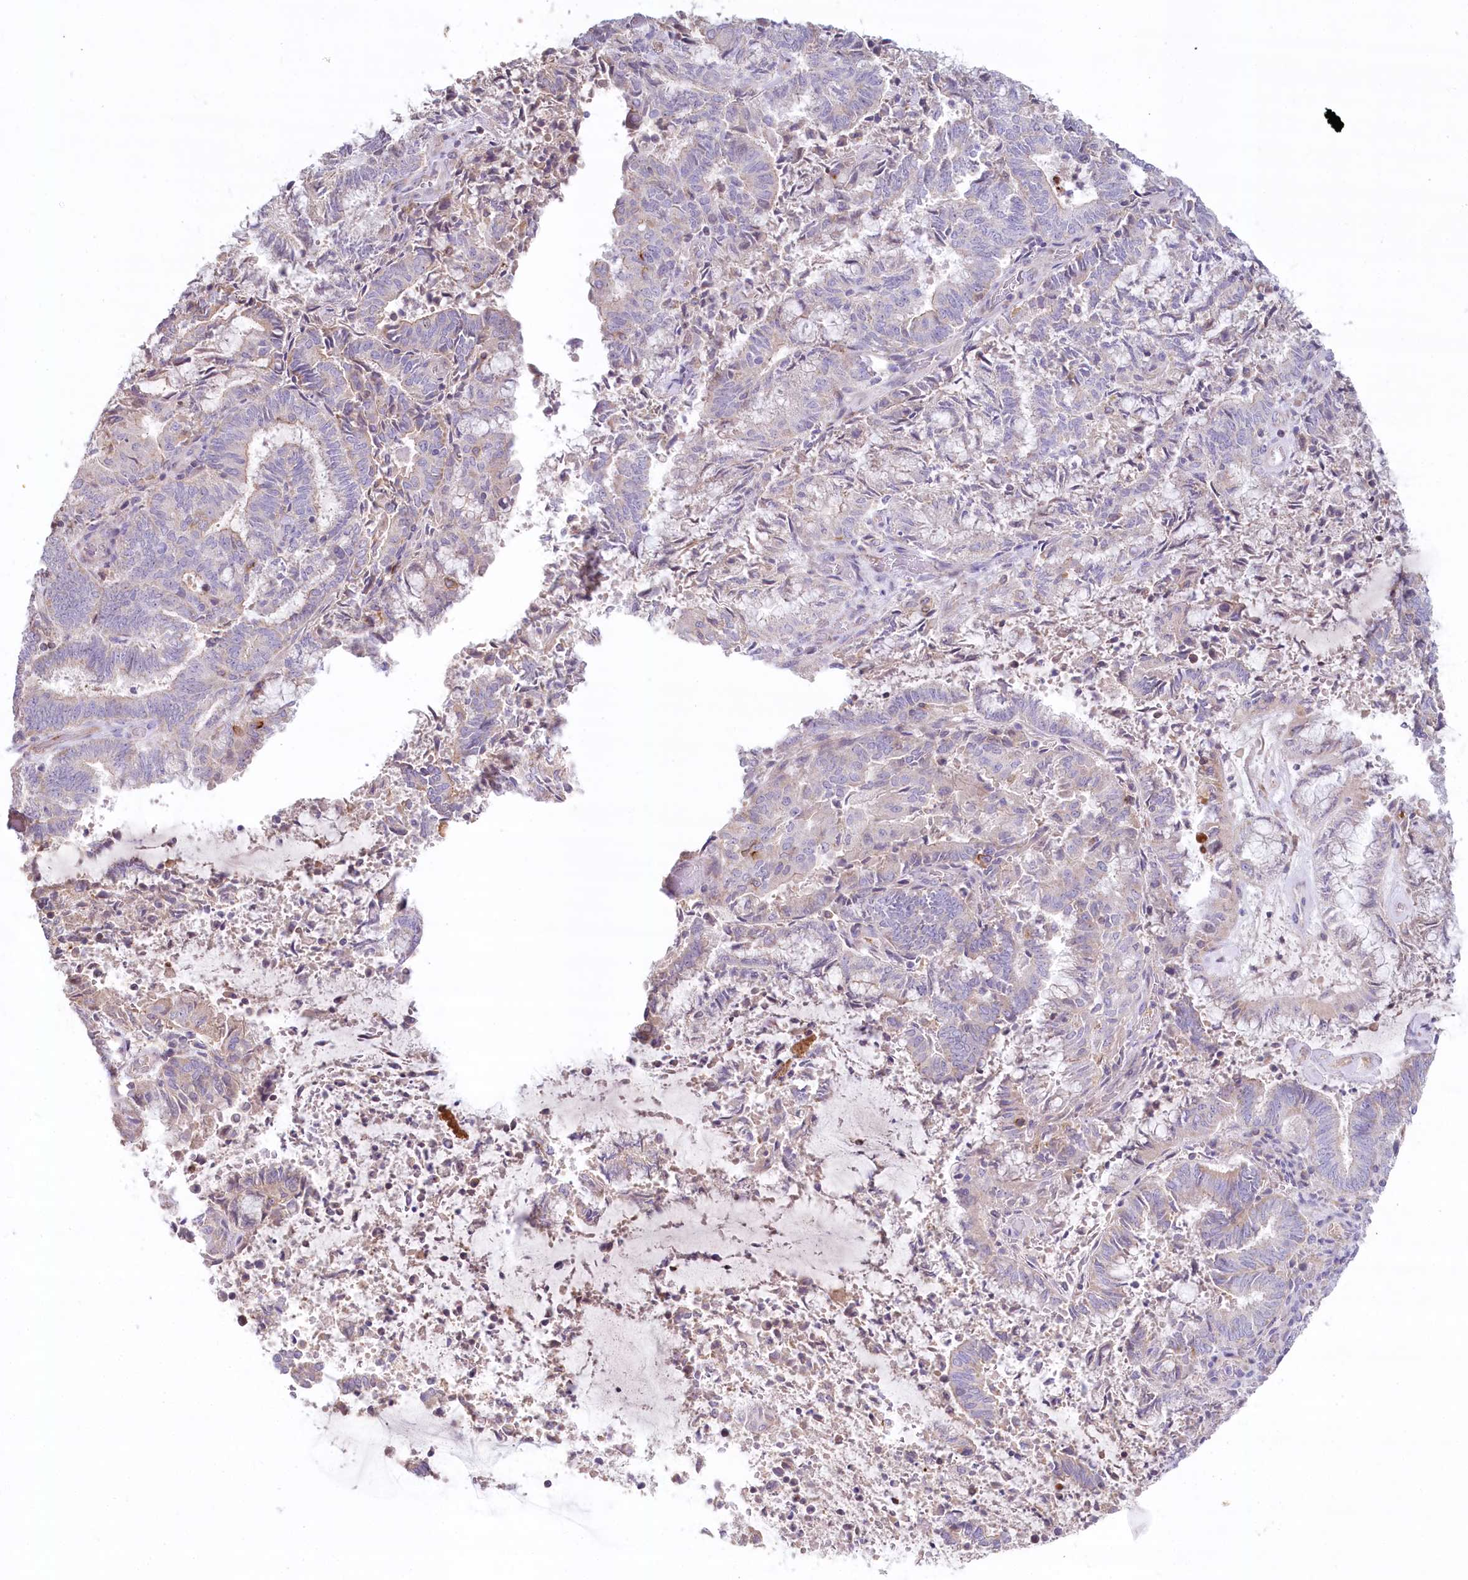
{"staining": {"intensity": "negative", "quantity": "none", "location": "none"}, "tissue": "endometrial cancer", "cell_type": "Tumor cells", "image_type": "cancer", "snomed": [{"axis": "morphology", "description": "Adenocarcinoma, NOS"}, {"axis": "topography", "description": "Endometrium"}], "caption": "Immunohistochemical staining of human adenocarcinoma (endometrial) displays no significant staining in tumor cells. (DAB immunohistochemistry (IHC), high magnification).", "gene": "SLC6A11", "patient": {"sex": "female", "age": 80}}